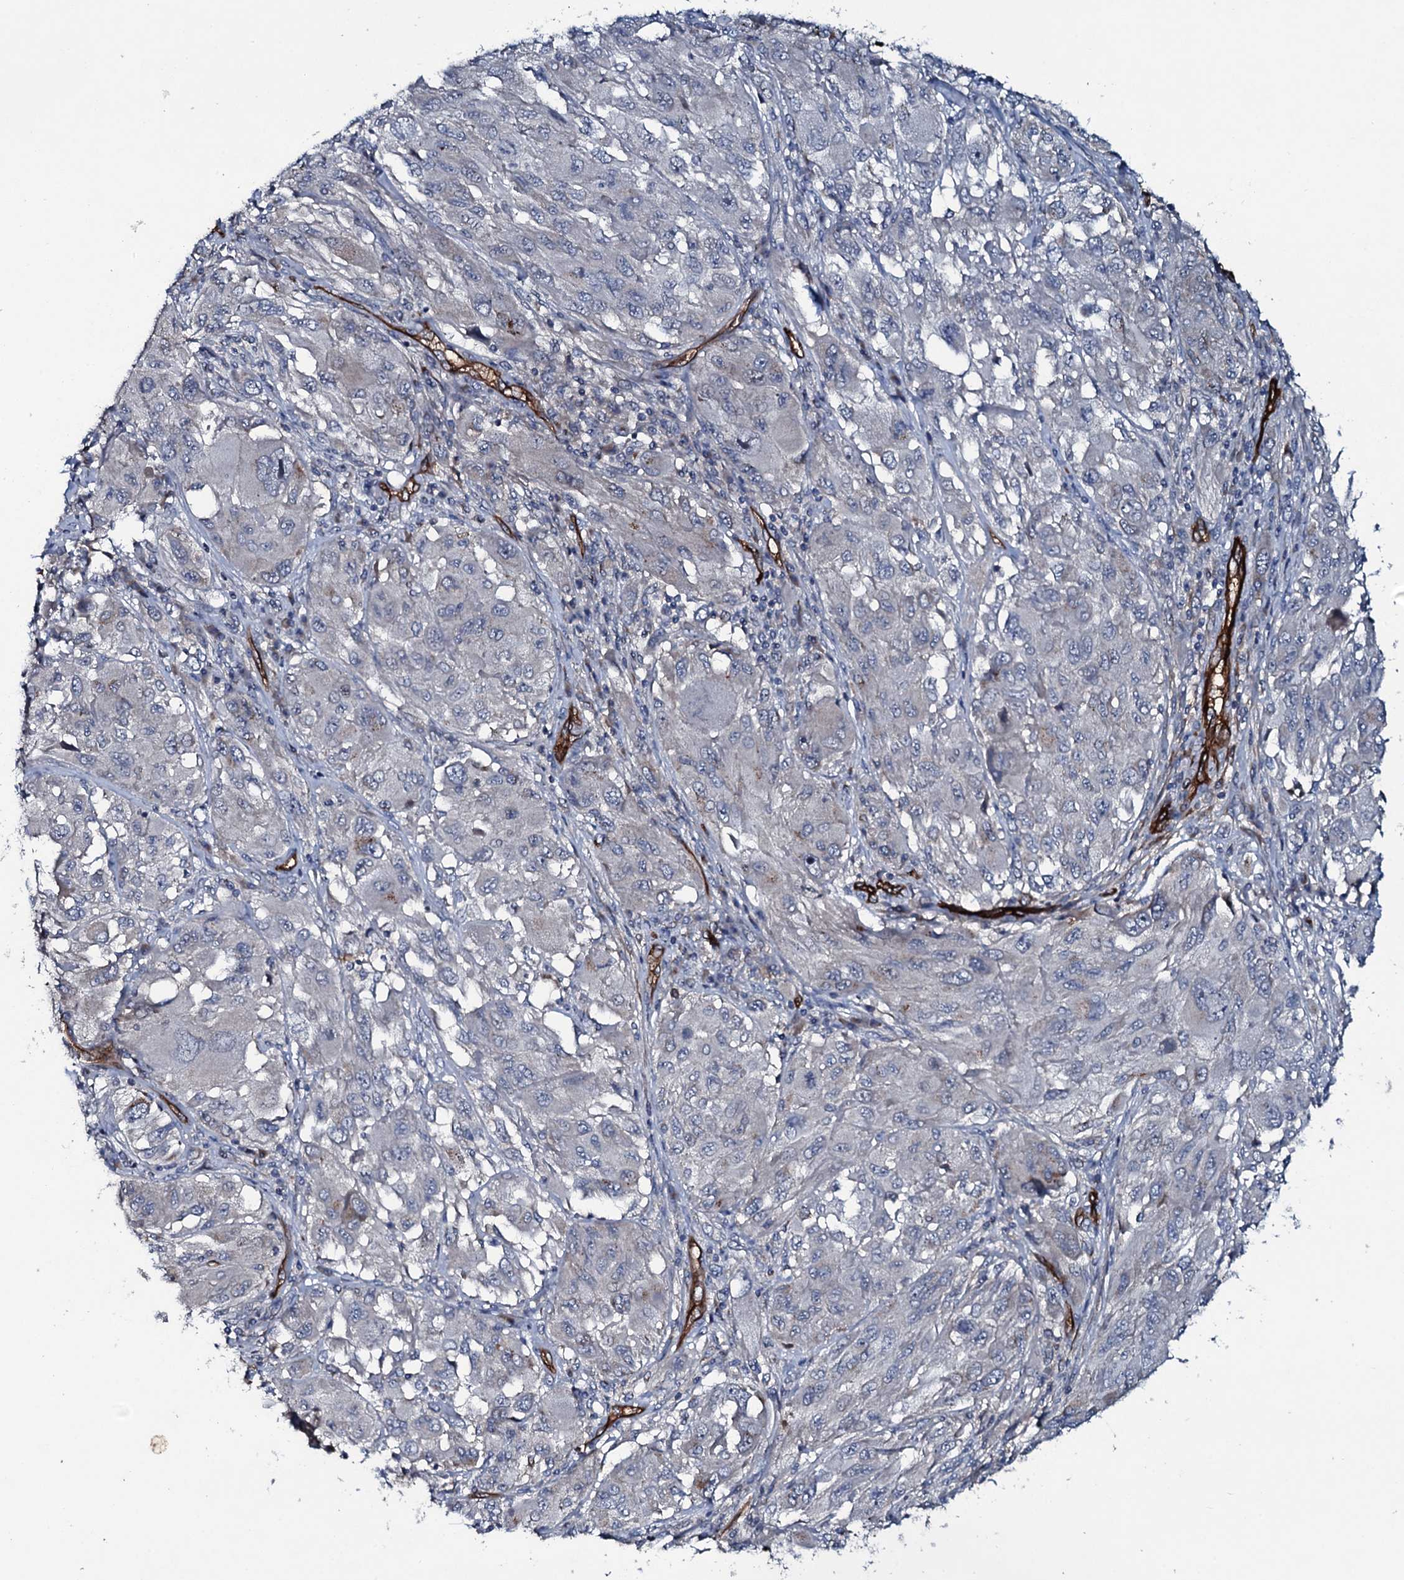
{"staining": {"intensity": "negative", "quantity": "none", "location": "none"}, "tissue": "melanoma", "cell_type": "Tumor cells", "image_type": "cancer", "snomed": [{"axis": "morphology", "description": "Malignant melanoma, NOS"}, {"axis": "topography", "description": "Skin"}], "caption": "Image shows no protein expression in tumor cells of malignant melanoma tissue. The staining was performed using DAB (3,3'-diaminobenzidine) to visualize the protein expression in brown, while the nuclei were stained in blue with hematoxylin (Magnification: 20x).", "gene": "CLEC14A", "patient": {"sex": "female", "age": 91}}